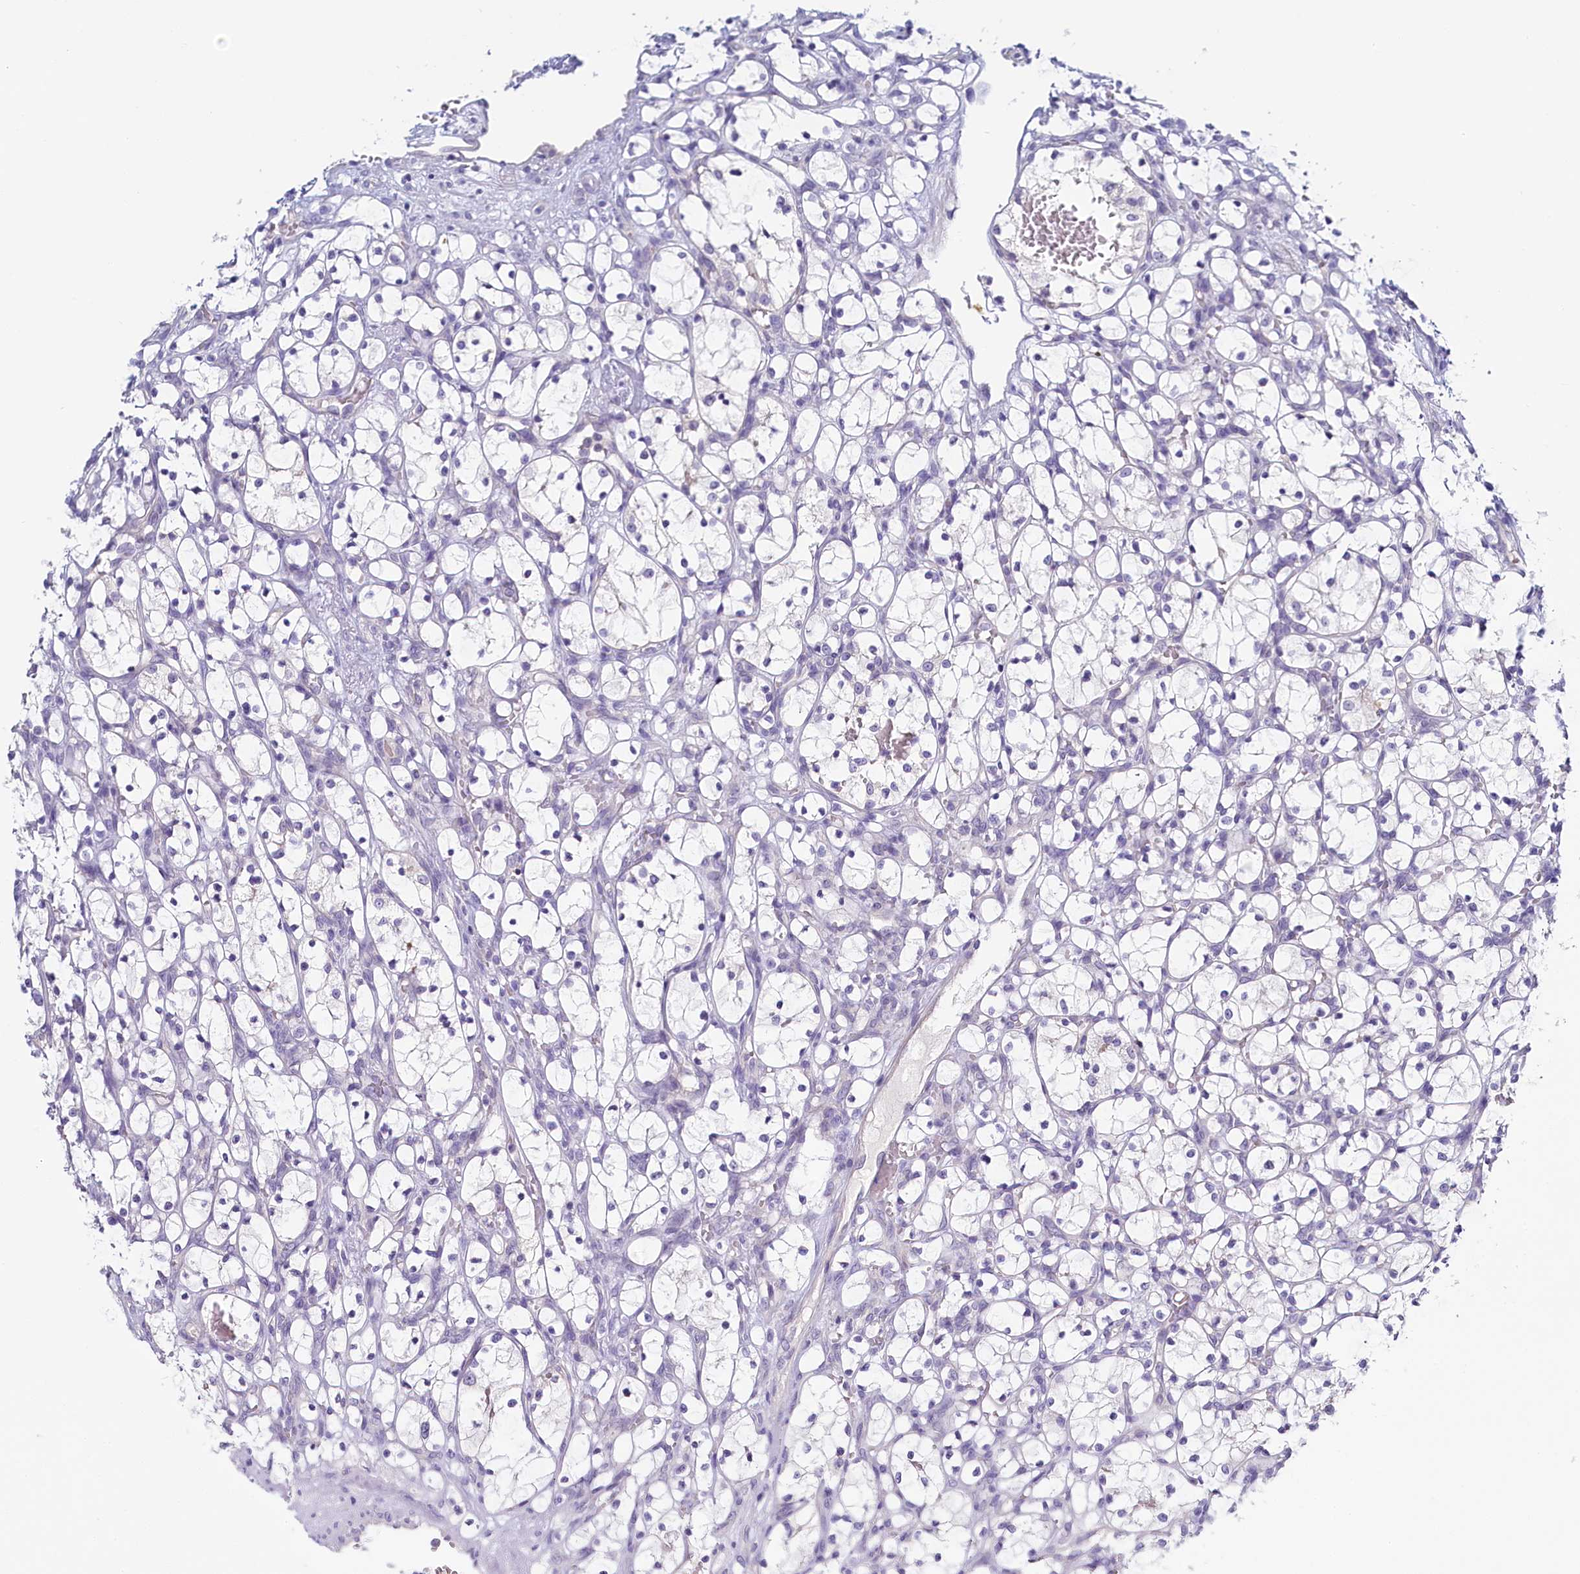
{"staining": {"intensity": "negative", "quantity": "none", "location": "none"}, "tissue": "renal cancer", "cell_type": "Tumor cells", "image_type": "cancer", "snomed": [{"axis": "morphology", "description": "Adenocarcinoma, NOS"}, {"axis": "topography", "description": "Kidney"}], "caption": "A histopathology image of human renal cancer is negative for staining in tumor cells.", "gene": "PDE6D", "patient": {"sex": "female", "age": 69}}